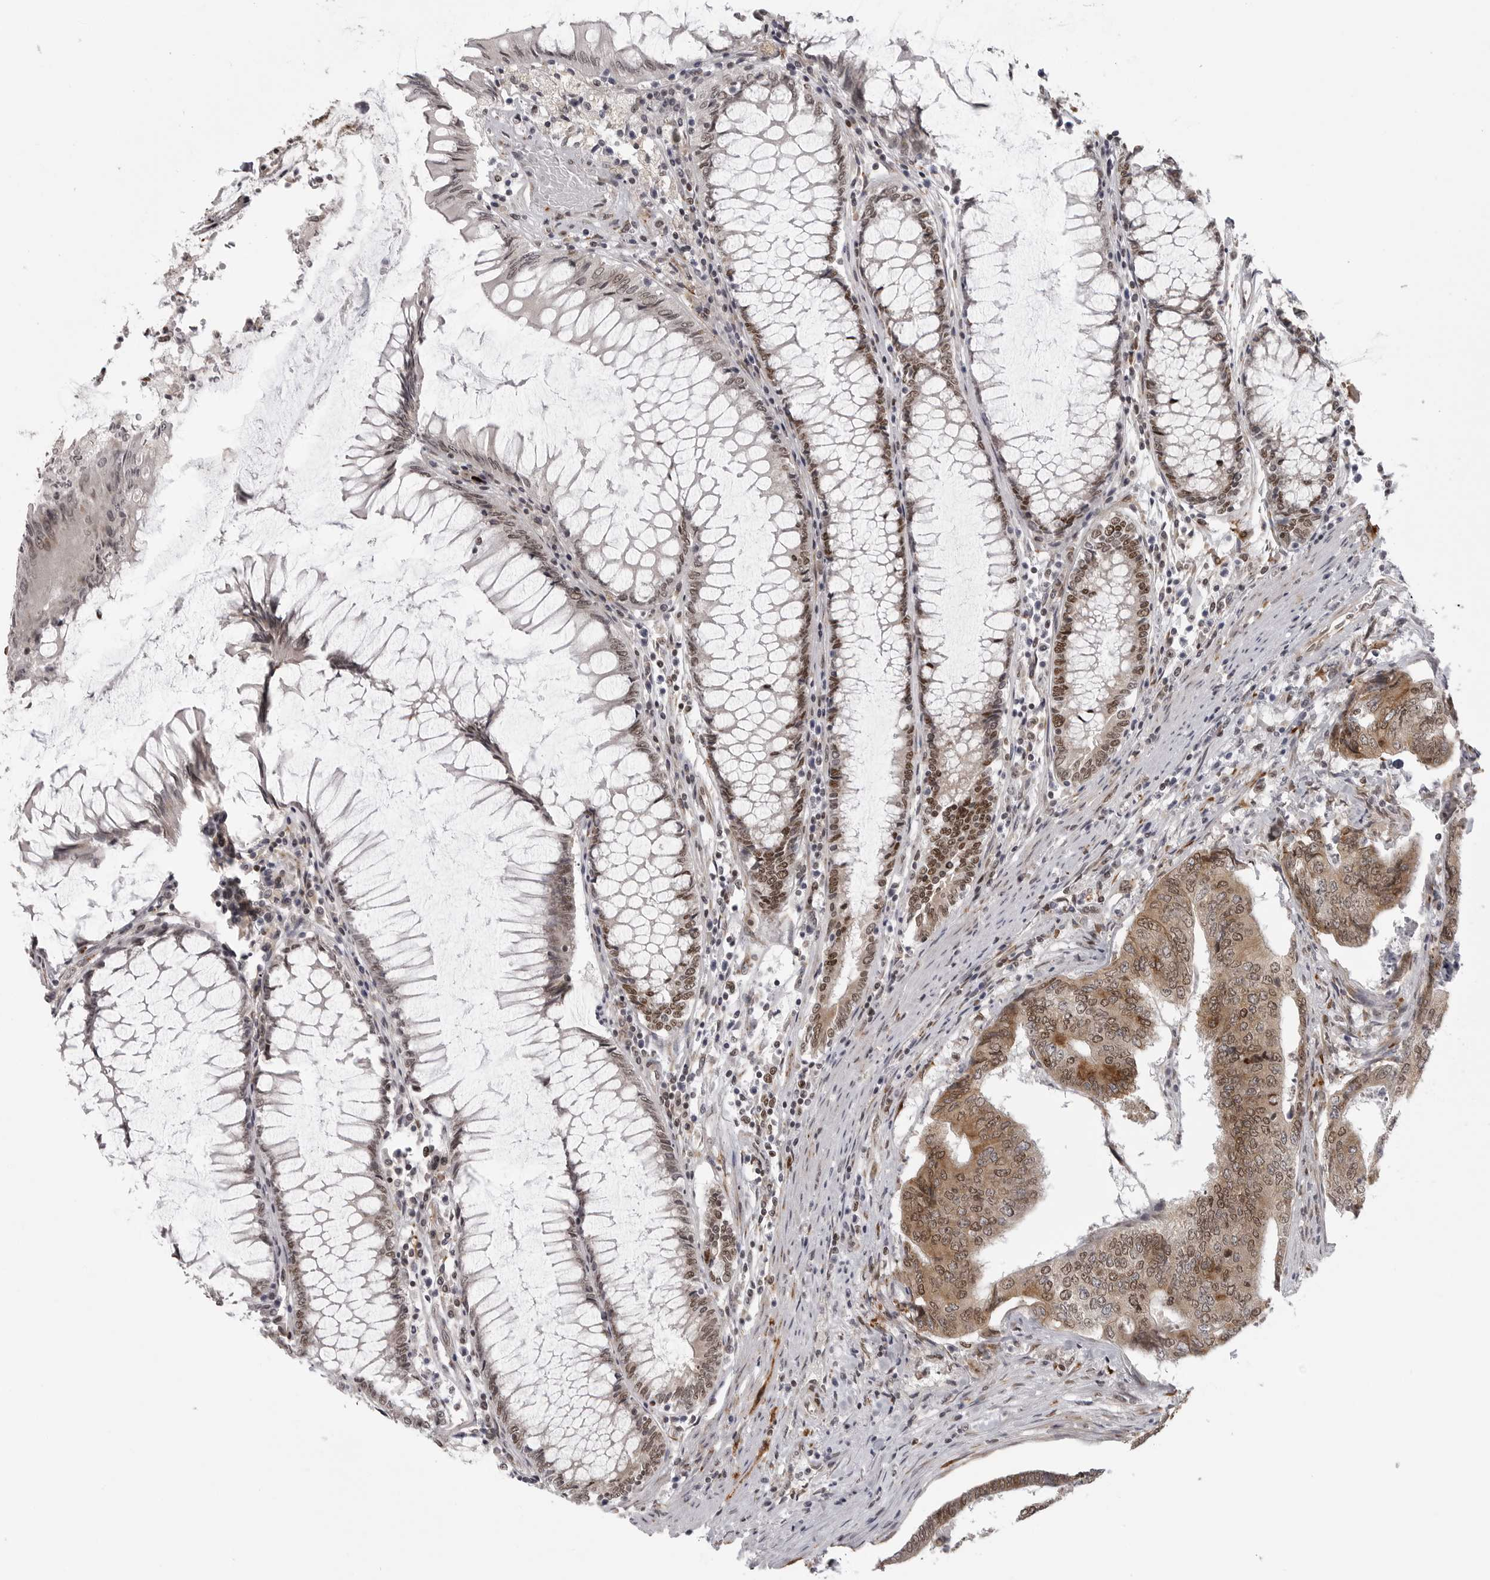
{"staining": {"intensity": "moderate", "quantity": ">75%", "location": "cytoplasmic/membranous,nuclear"}, "tissue": "colorectal cancer", "cell_type": "Tumor cells", "image_type": "cancer", "snomed": [{"axis": "morphology", "description": "Adenocarcinoma, NOS"}, {"axis": "topography", "description": "Colon"}], "caption": "Protein analysis of colorectal cancer tissue displays moderate cytoplasmic/membranous and nuclear positivity in approximately >75% of tumor cells.", "gene": "PRDM10", "patient": {"sex": "female", "age": 67}}